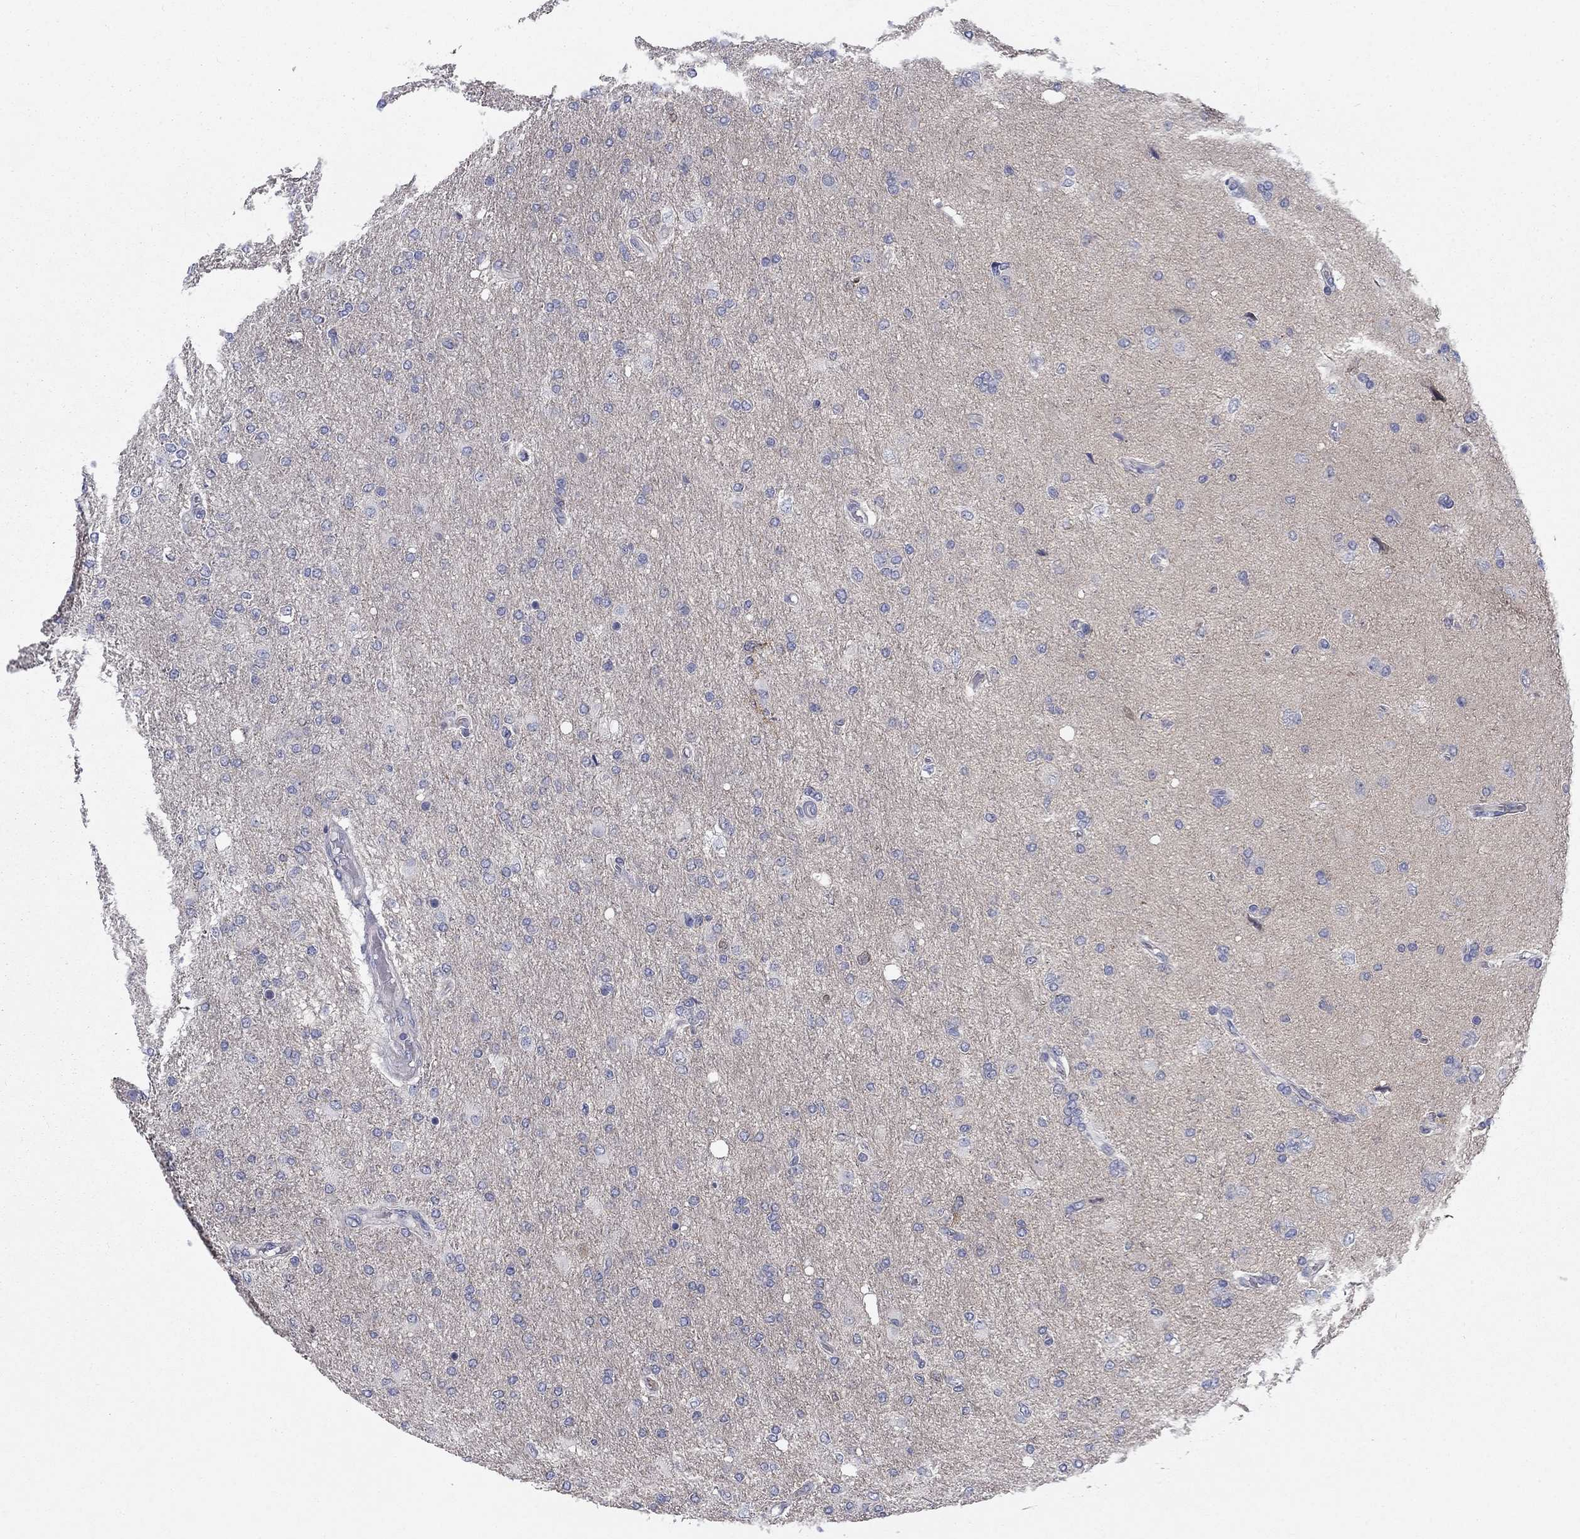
{"staining": {"intensity": "negative", "quantity": "none", "location": "none"}, "tissue": "glioma", "cell_type": "Tumor cells", "image_type": "cancer", "snomed": [{"axis": "morphology", "description": "Glioma, malignant, High grade"}, {"axis": "topography", "description": "Cerebral cortex"}], "caption": "A high-resolution photomicrograph shows IHC staining of malignant glioma (high-grade), which displays no significant staining in tumor cells.", "gene": "KIF15", "patient": {"sex": "male", "age": 70}}